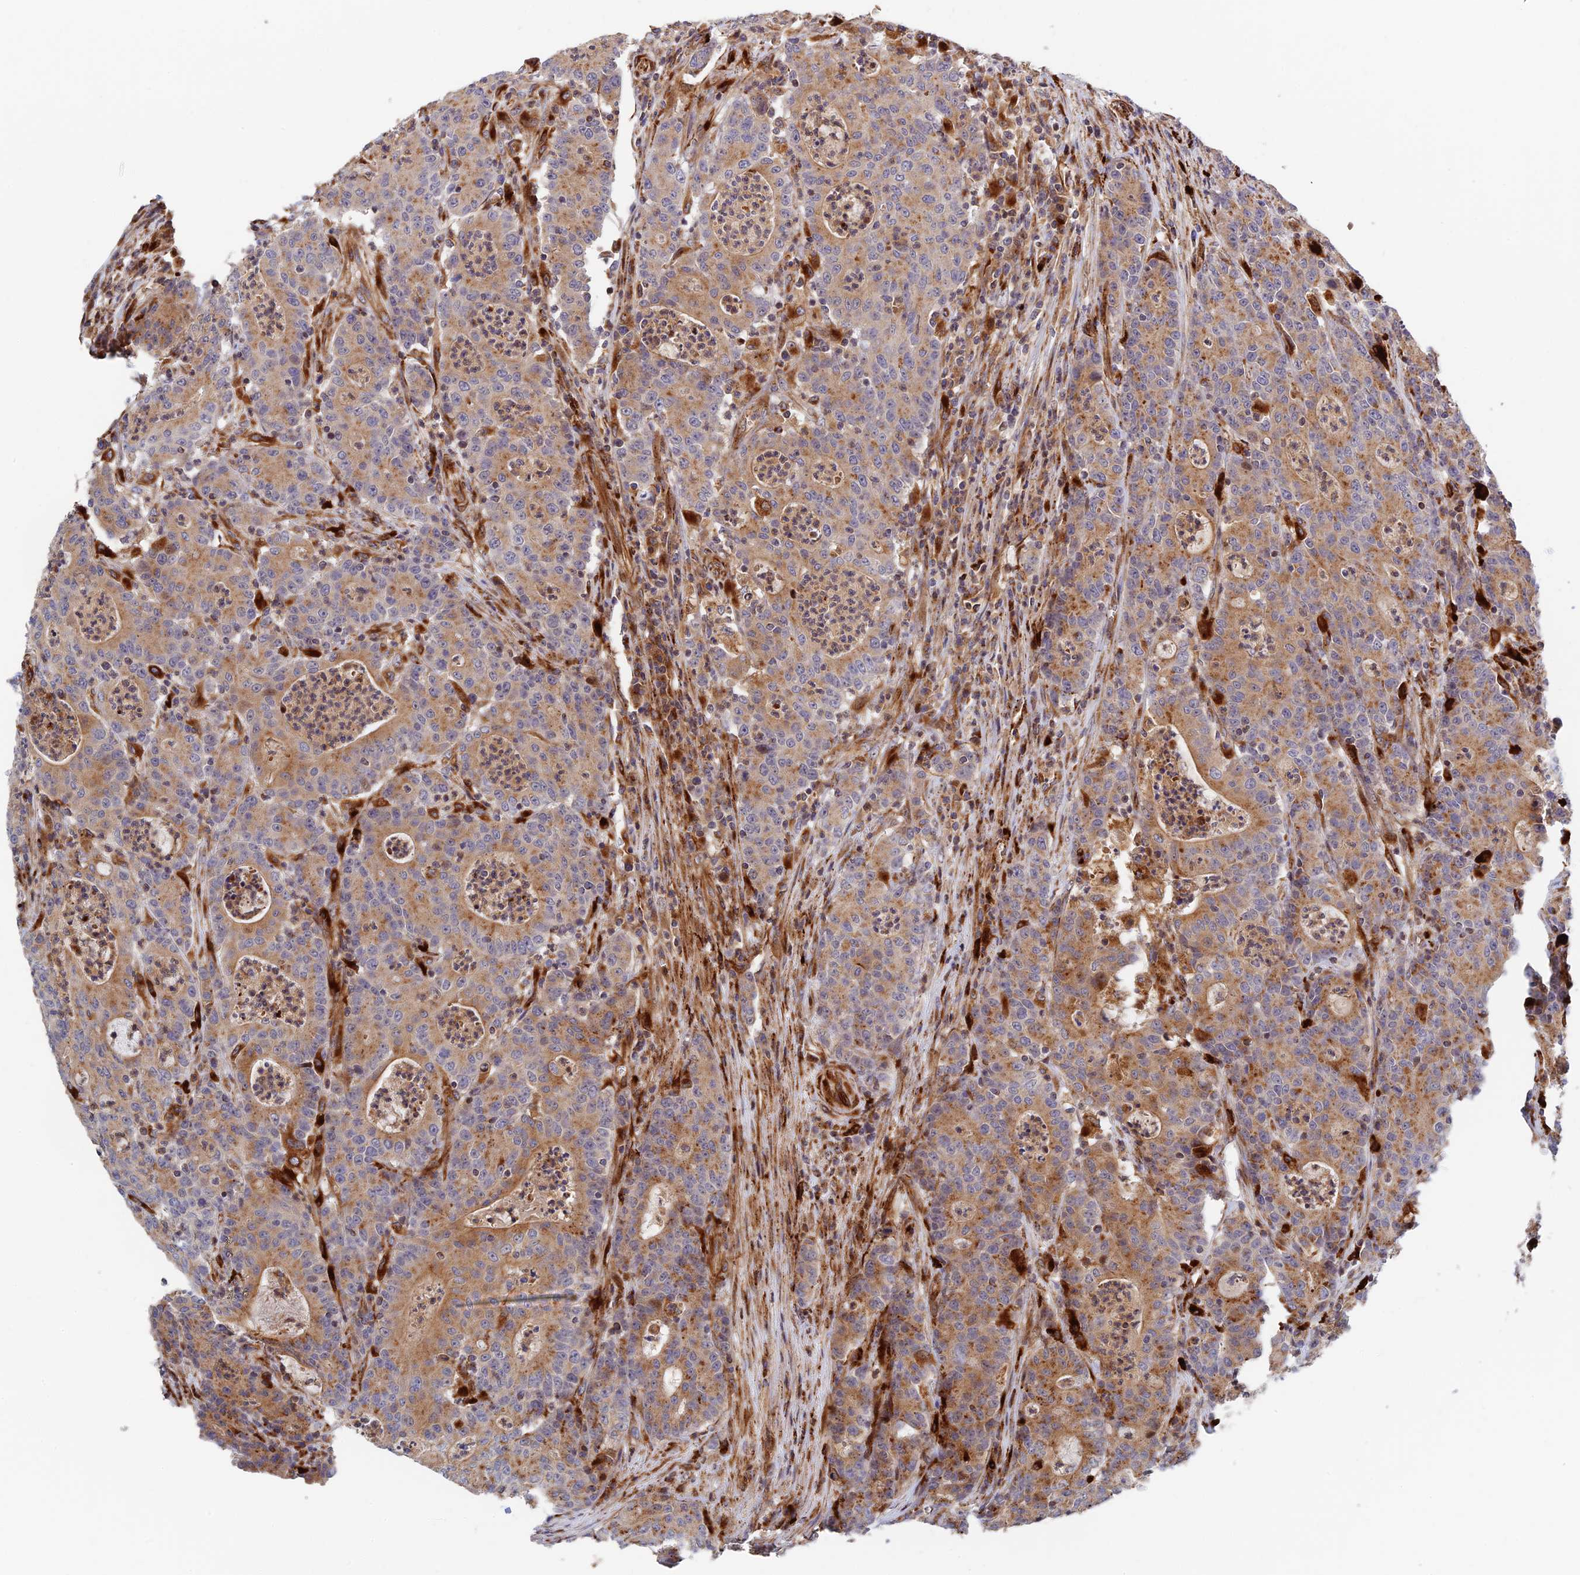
{"staining": {"intensity": "moderate", "quantity": ">75%", "location": "cytoplasmic/membranous"}, "tissue": "colorectal cancer", "cell_type": "Tumor cells", "image_type": "cancer", "snomed": [{"axis": "morphology", "description": "Adenocarcinoma, NOS"}, {"axis": "topography", "description": "Colon"}], "caption": "Immunohistochemical staining of human colorectal cancer reveals medium levels of moderate cytoplasmic/membranous expression in approximately >75% of tumor cells. (Brightfield microscopy of DAB IHC at high magnification).", "gene": "PPP2R3C", "patient": {"sex": "male", "age": 83}}